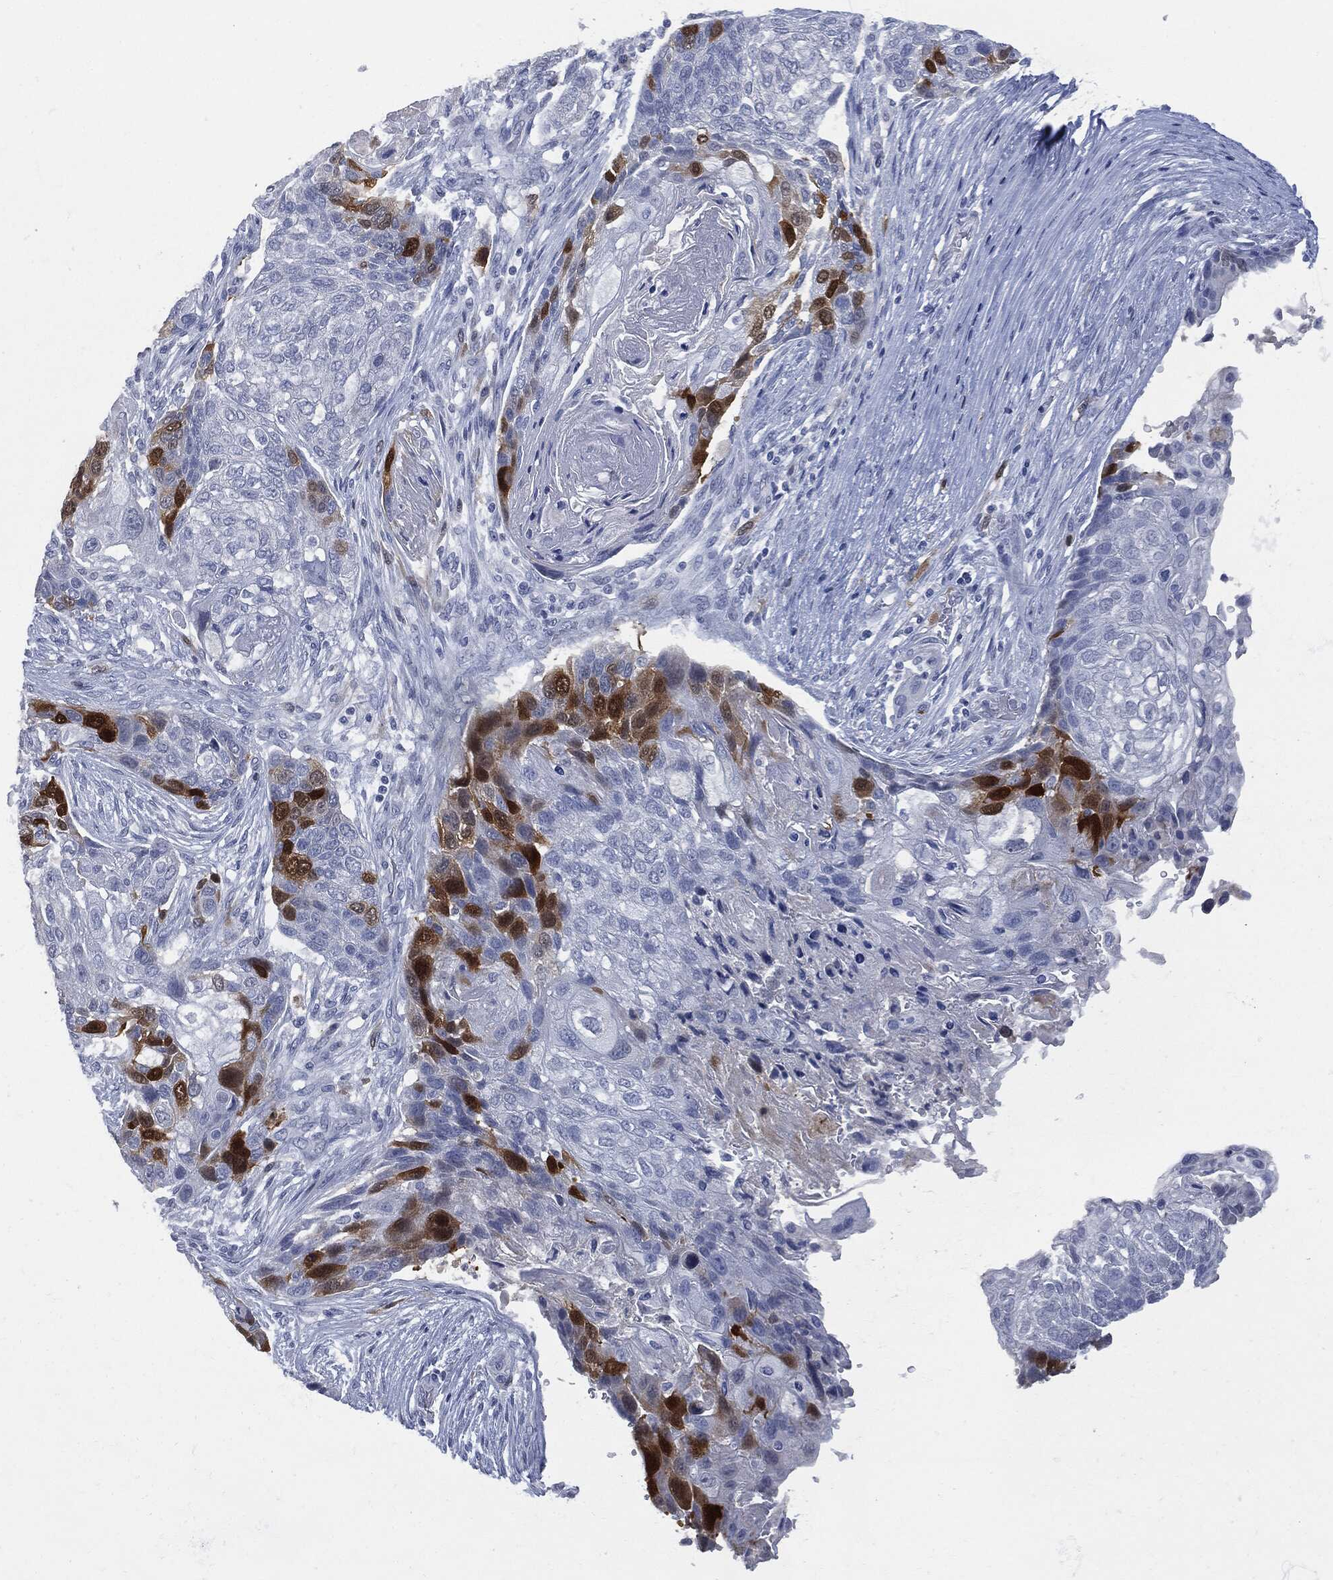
{"staining": {"intensity": "strong", "quantity": "<25%", "location": "cytoplasmic/membranous"}, "tissue": "lung cancer", "cell_type": "Tumor cells", "image_type": "cancer", "snomed": [{"axis": "morphology", "description": "Normal tissue, NOS"}, {"axis": "morphology", "description": "Squamous cell carcinoma, NOS"}, {"axis": "topography", "description": "Bronchus"}, {"axis": "topography", "description": "Lung"}], "caption": "A brown stain shows strong cytoplasmic/membranous staining of a protein in human lung squamous cell carcinoma tumor cells.", "gene": "UBE2C", "patient": {"sex": "male", "age": 69}}